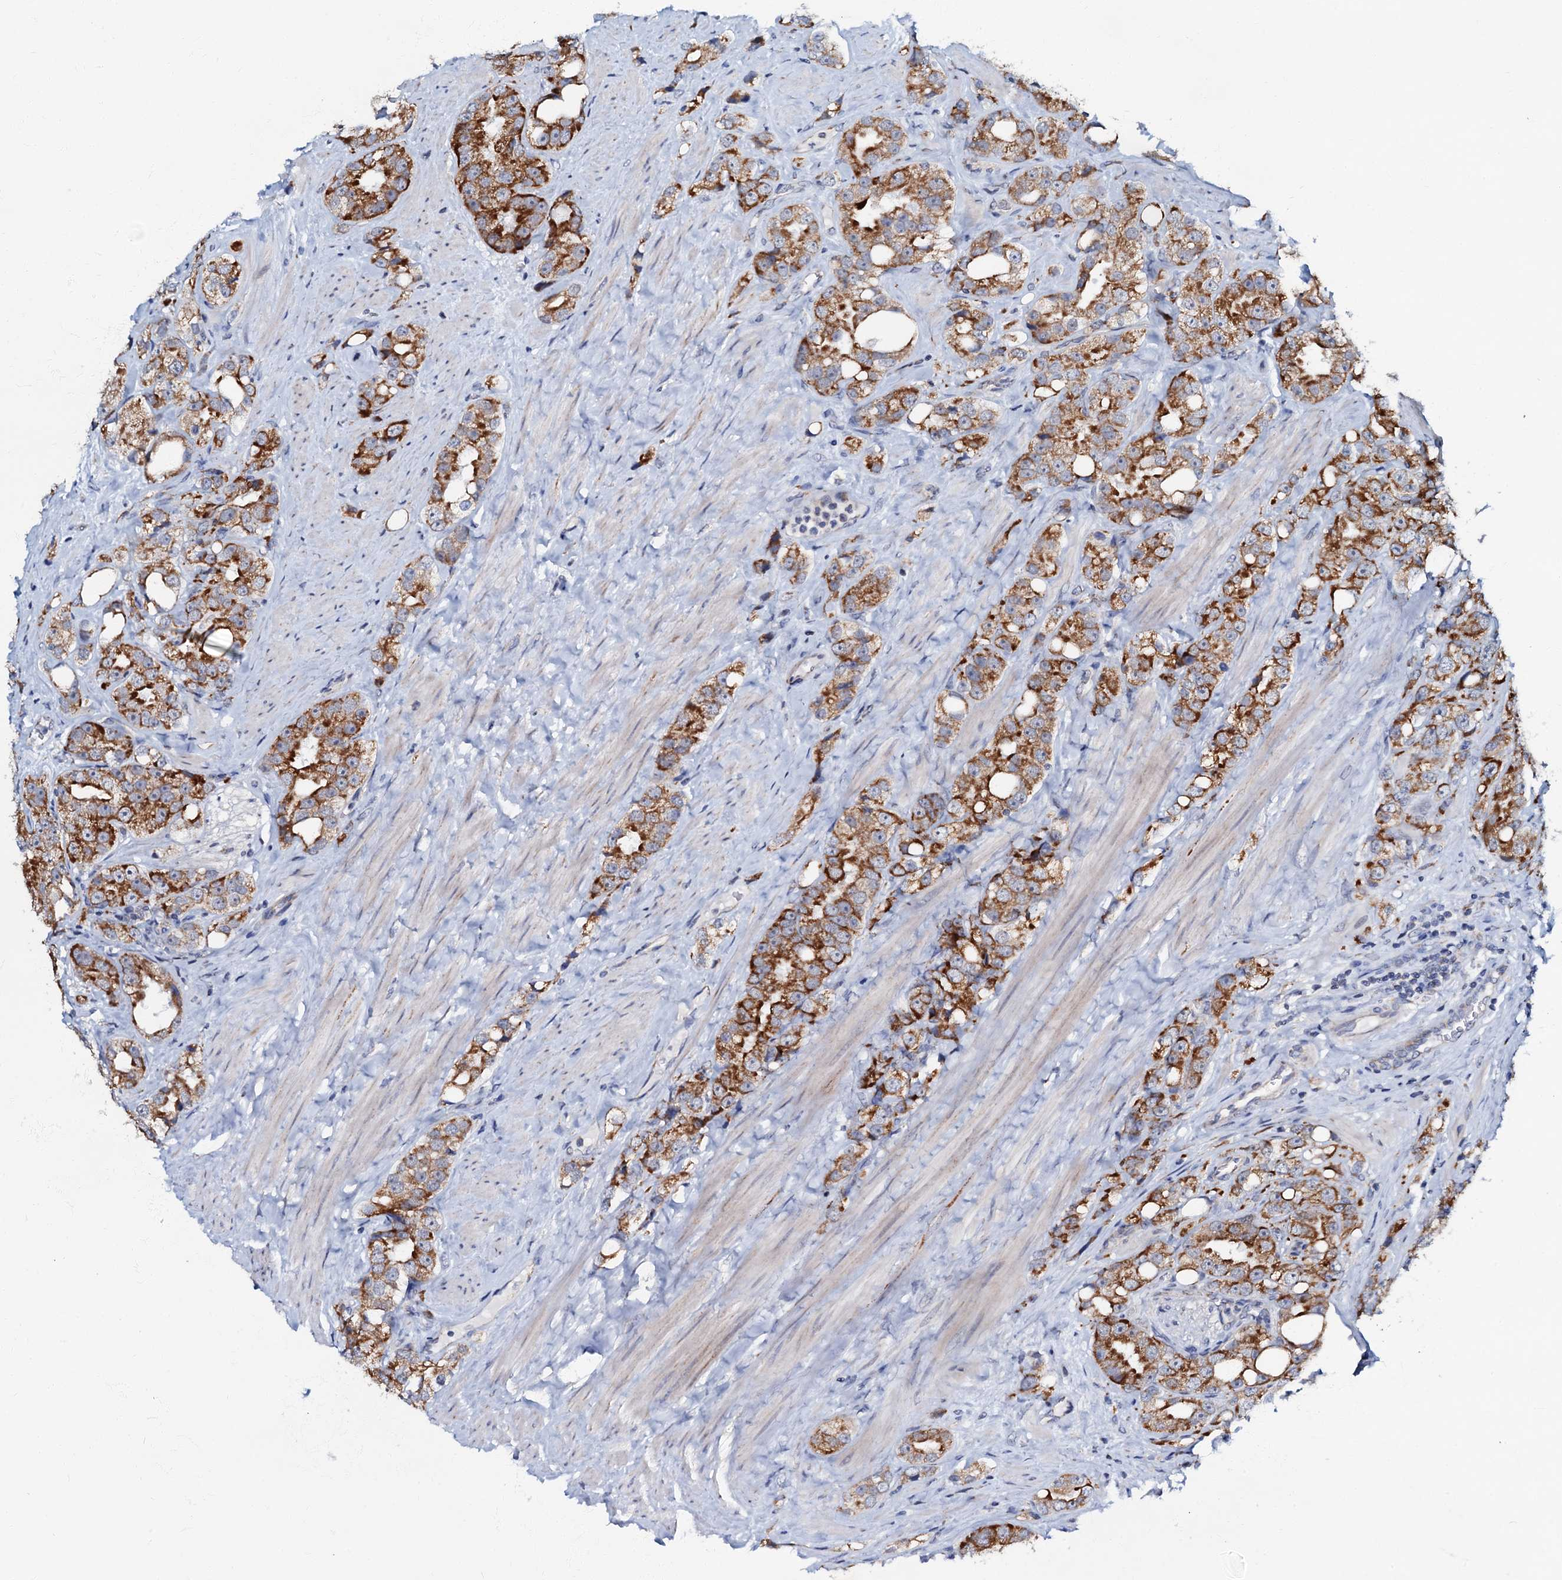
{"staining": {"intensity": "strong", "quantity": ">75%", "location": "cytoplasmic/membranous"}, "tissue": "prostate cancer", "cell_type": "Tumor cells", "image_type": "cancer", "snomed": [{"axis": "morphology", "description": "Adenocarcinoma, NOS"}, {"axis": "topography", "description": "Prostate"}], "caption": "Immunohistochemistry (IHC) of prostate cancer (adenocarcinoma) shows high levels of strong cytoplasmic/membranous positivity in about >75% of tumor cells. (DAB IHC with brightfield microscopy, high magnification).", "gene": "MRPL51", "patient": {"sex": "male", "age": 79}}